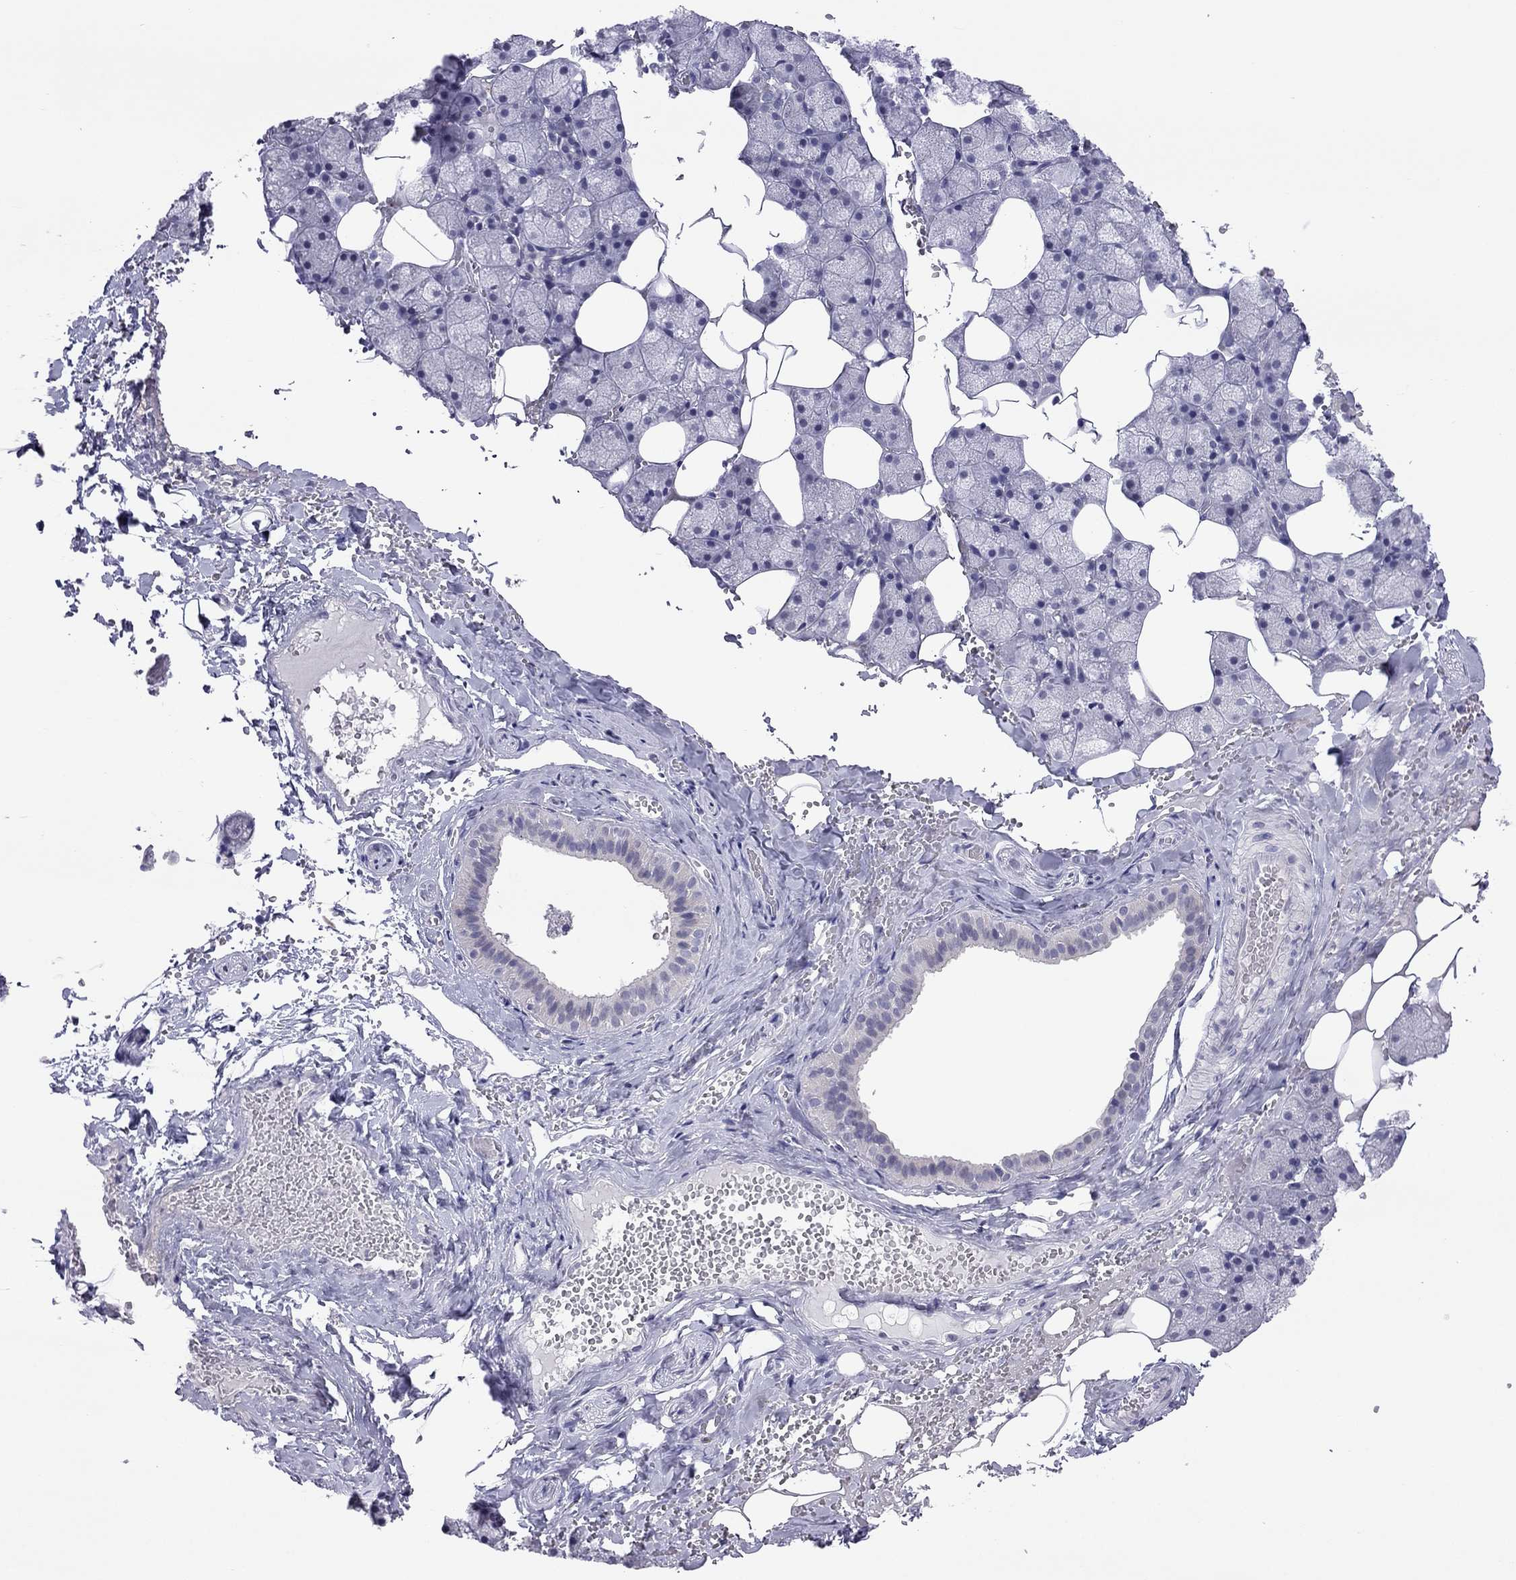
{"staining": {"intensity": "negative", "quantity": "none", "location": "none"}, "tissue": "salivary gland", "cell_type": "Glandular cells", "image_type": "normal", "snomed": [{"axis": "morphology", "description": "Normal tissue, NOS"}, {"axis": "topography", "description": "Salivary gland"}], "caption": "A high-resolution image shows IHC staining of unremarkable salivary gland, which demonstrates no significant expression in glandular cells. Brightfield microscopy of immunohistochemistry (IHC) stained with DAB (3,3'-diaminobenzidine) (brown) and hematoxylin (blue), captured at high magnification.", "gene": "PPP1R3A", "patient": {"sex": "male", "age": 38}}